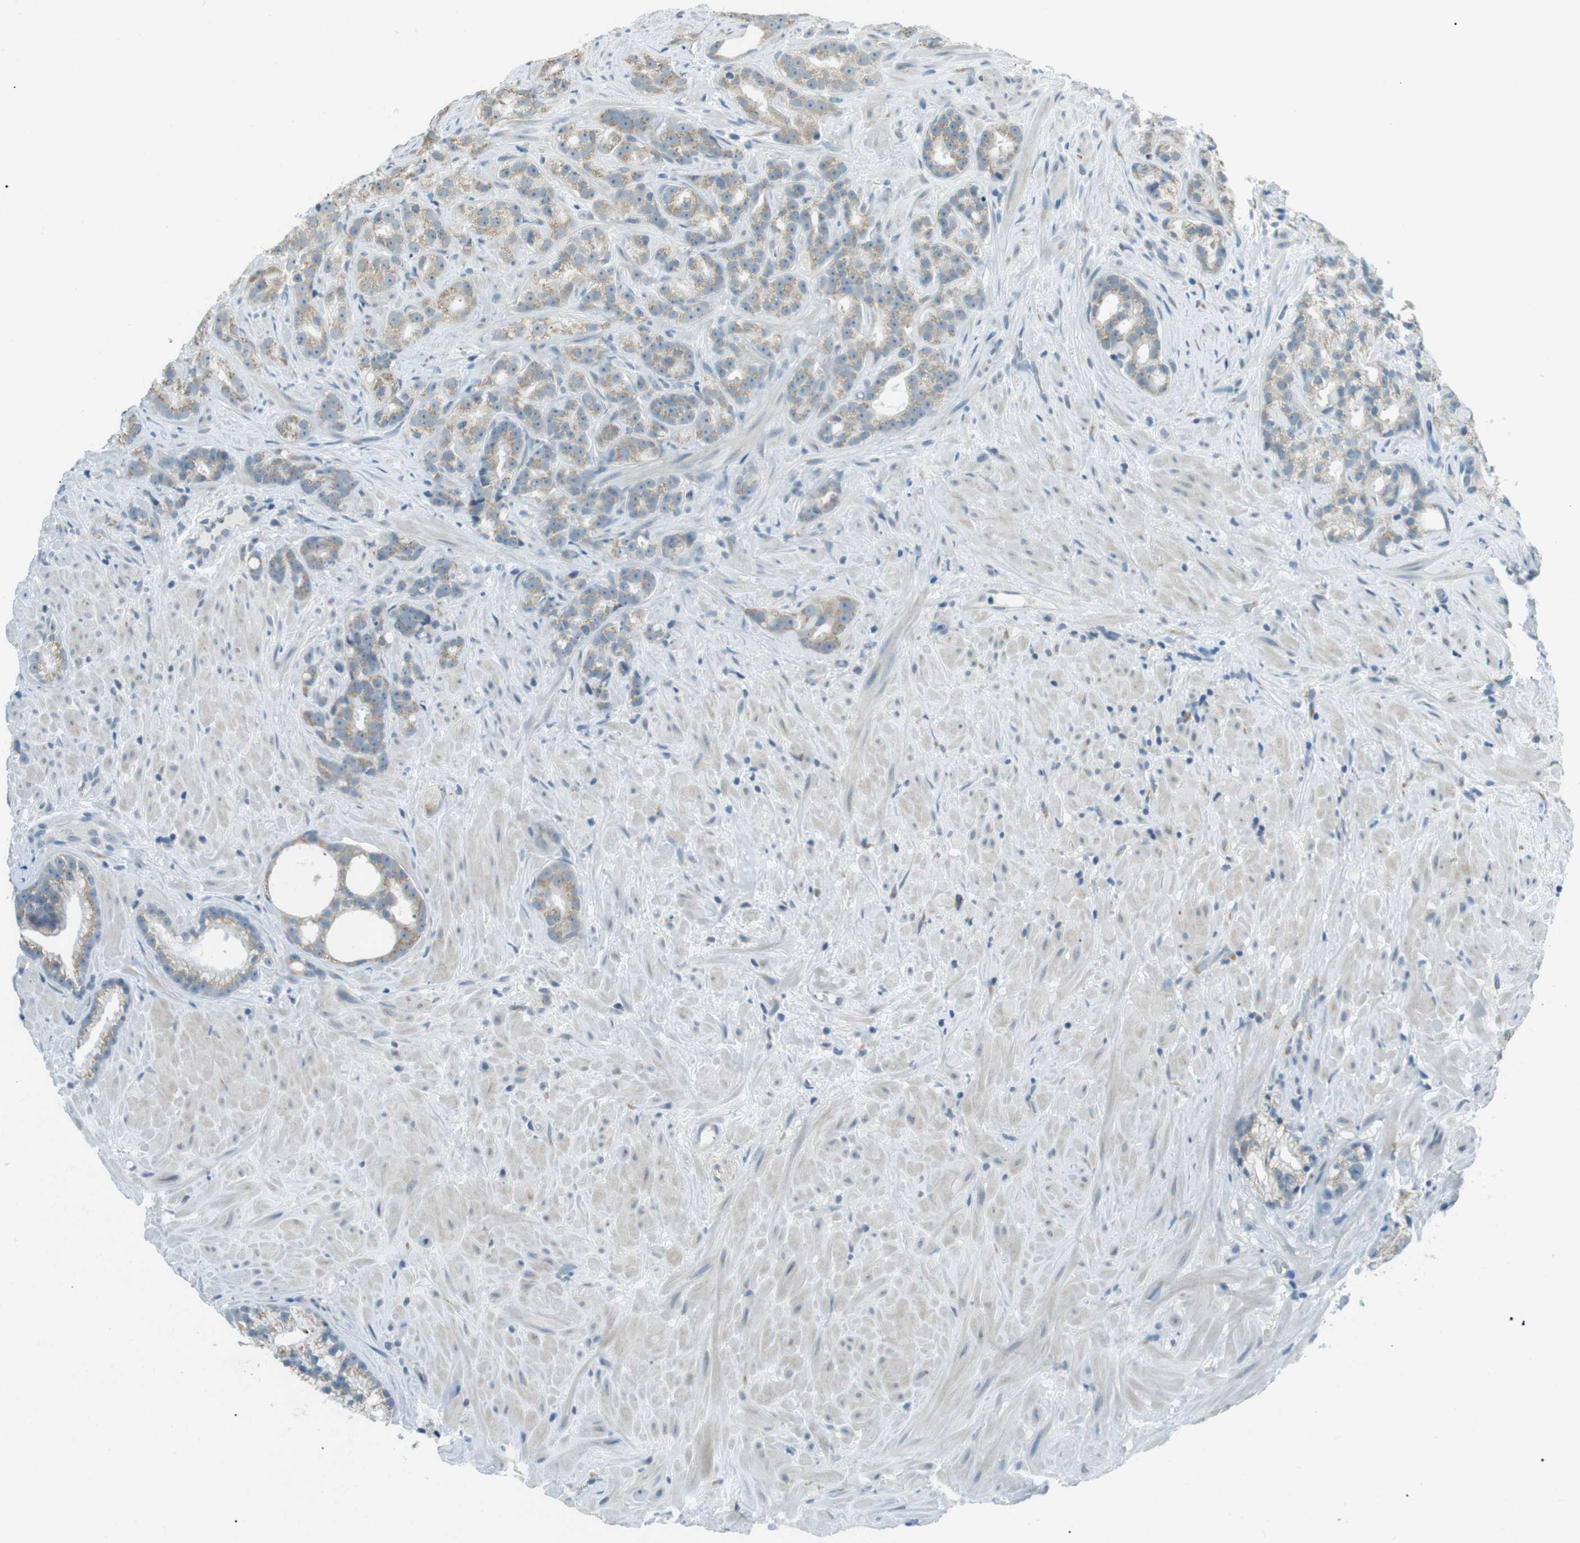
{"staining": {"intensity": "weak", "quantity": "<25%", "location": "cytoplasmic/membranous"}, "tissue": "prostate cancer", "cell_type": "Tumor cells", "image_type": "cancer", "snomed": [{"axis": "morphology", "description": "Adenocarcinoma, Low grade"}, {"axis": "topography", "description": "Prostate"}], "caption": "A high-resolution photomicrograph shows immunohistochemistry (IHC) staining of prostate low-grade adenocarcinoma, which shows no significant staining in tumor cells.", "gene": "SERPINB2", "patient": {"sex": "male", "age": 89}}